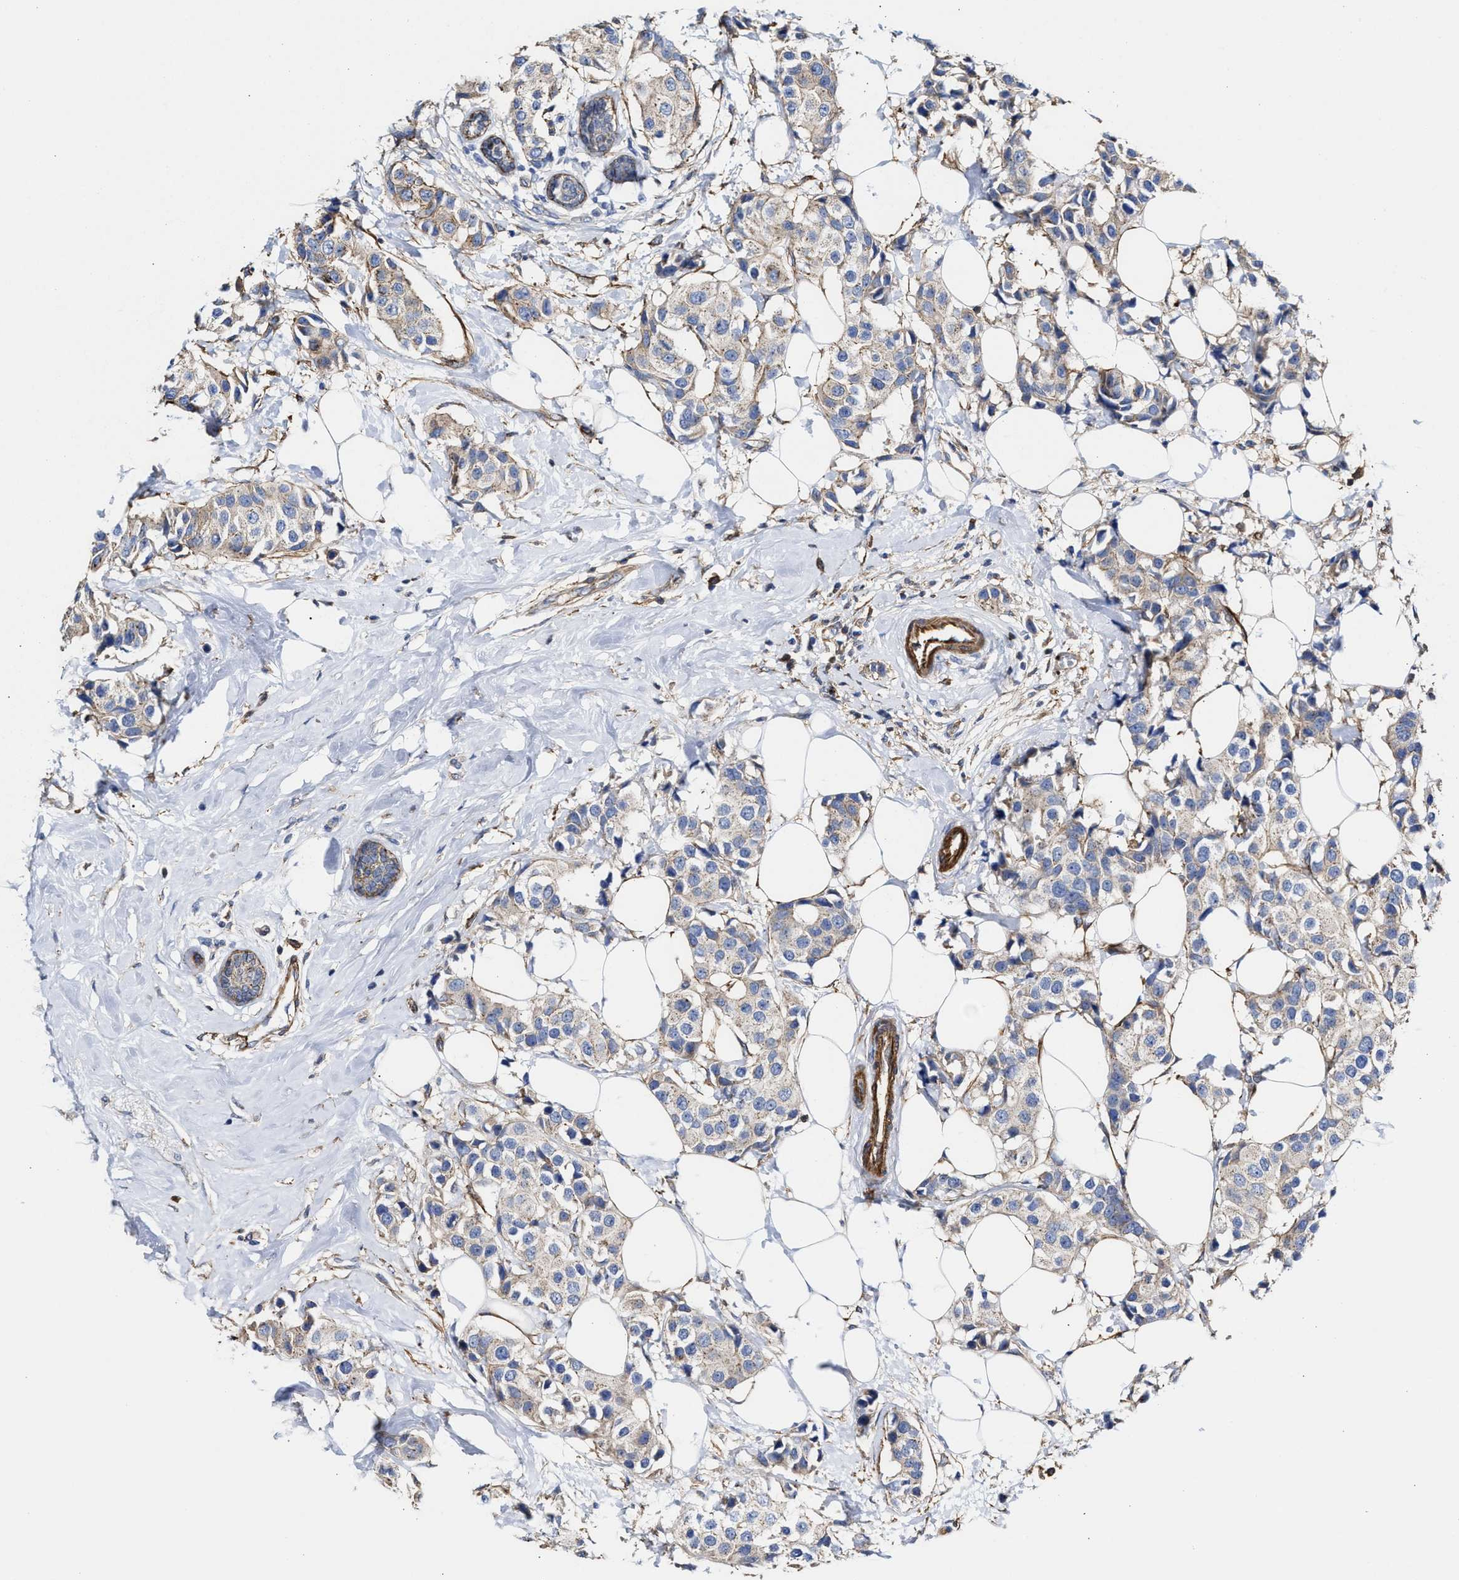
{"staining": {"intensity": "weak", "quantity": "<25%", "location": "cytoplasmic/membranous"}, "tissue": "breast cancer", "cell_type": "Tumor cells", "image_type": "cancer", "snomed": [{"axis": "morphology", "description": "Normal tissue, NOS"}, {"axis": "morphology", "description": "Duct carcinoma"}, {"axis": "topography", "description": "Breast"}], "caption": "The image reveals no staining of tumor cells in breast cancer (invasive ductal carcinoma).", "gene": "HS3ST5", "patient": {"sex": "female", "age": 39}}